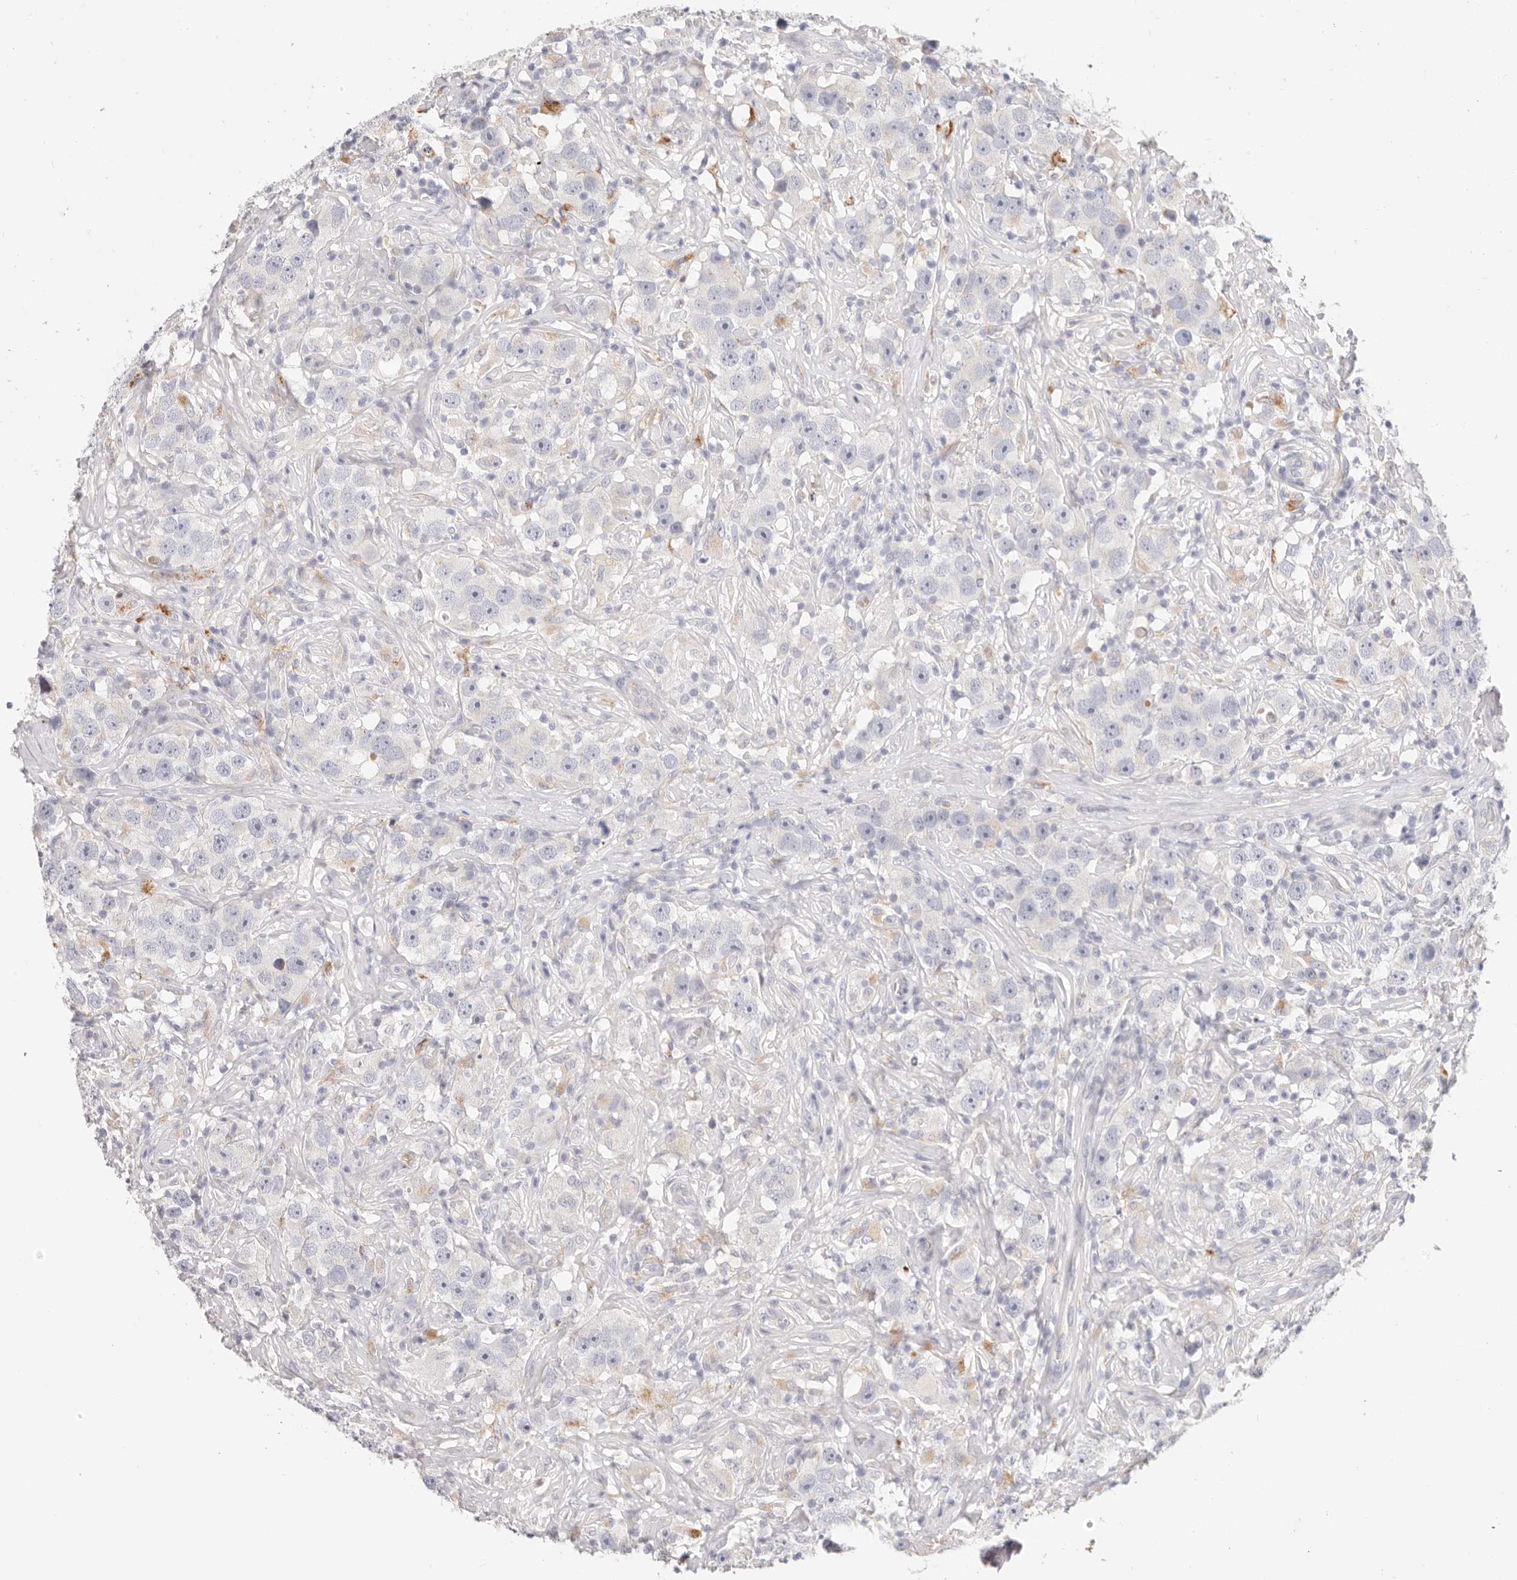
{"staining": {"intensity": "negative", "quantity": "none", "location": "none"}, "tissue": "testis cancer", "cell_type": "Tumor cells", "image_type": "cancer", "snomed": [{"axis": "morphology", "description": "Seminoma, NOS"}, {"axis": "topography", "description": "Testis"}], "caption": "Testis seminoma stained for a protein using IHC exhibits no positivity tumor cells.", "gene": "STKLD1", "patient": {"sex": "male", "age": 49}}